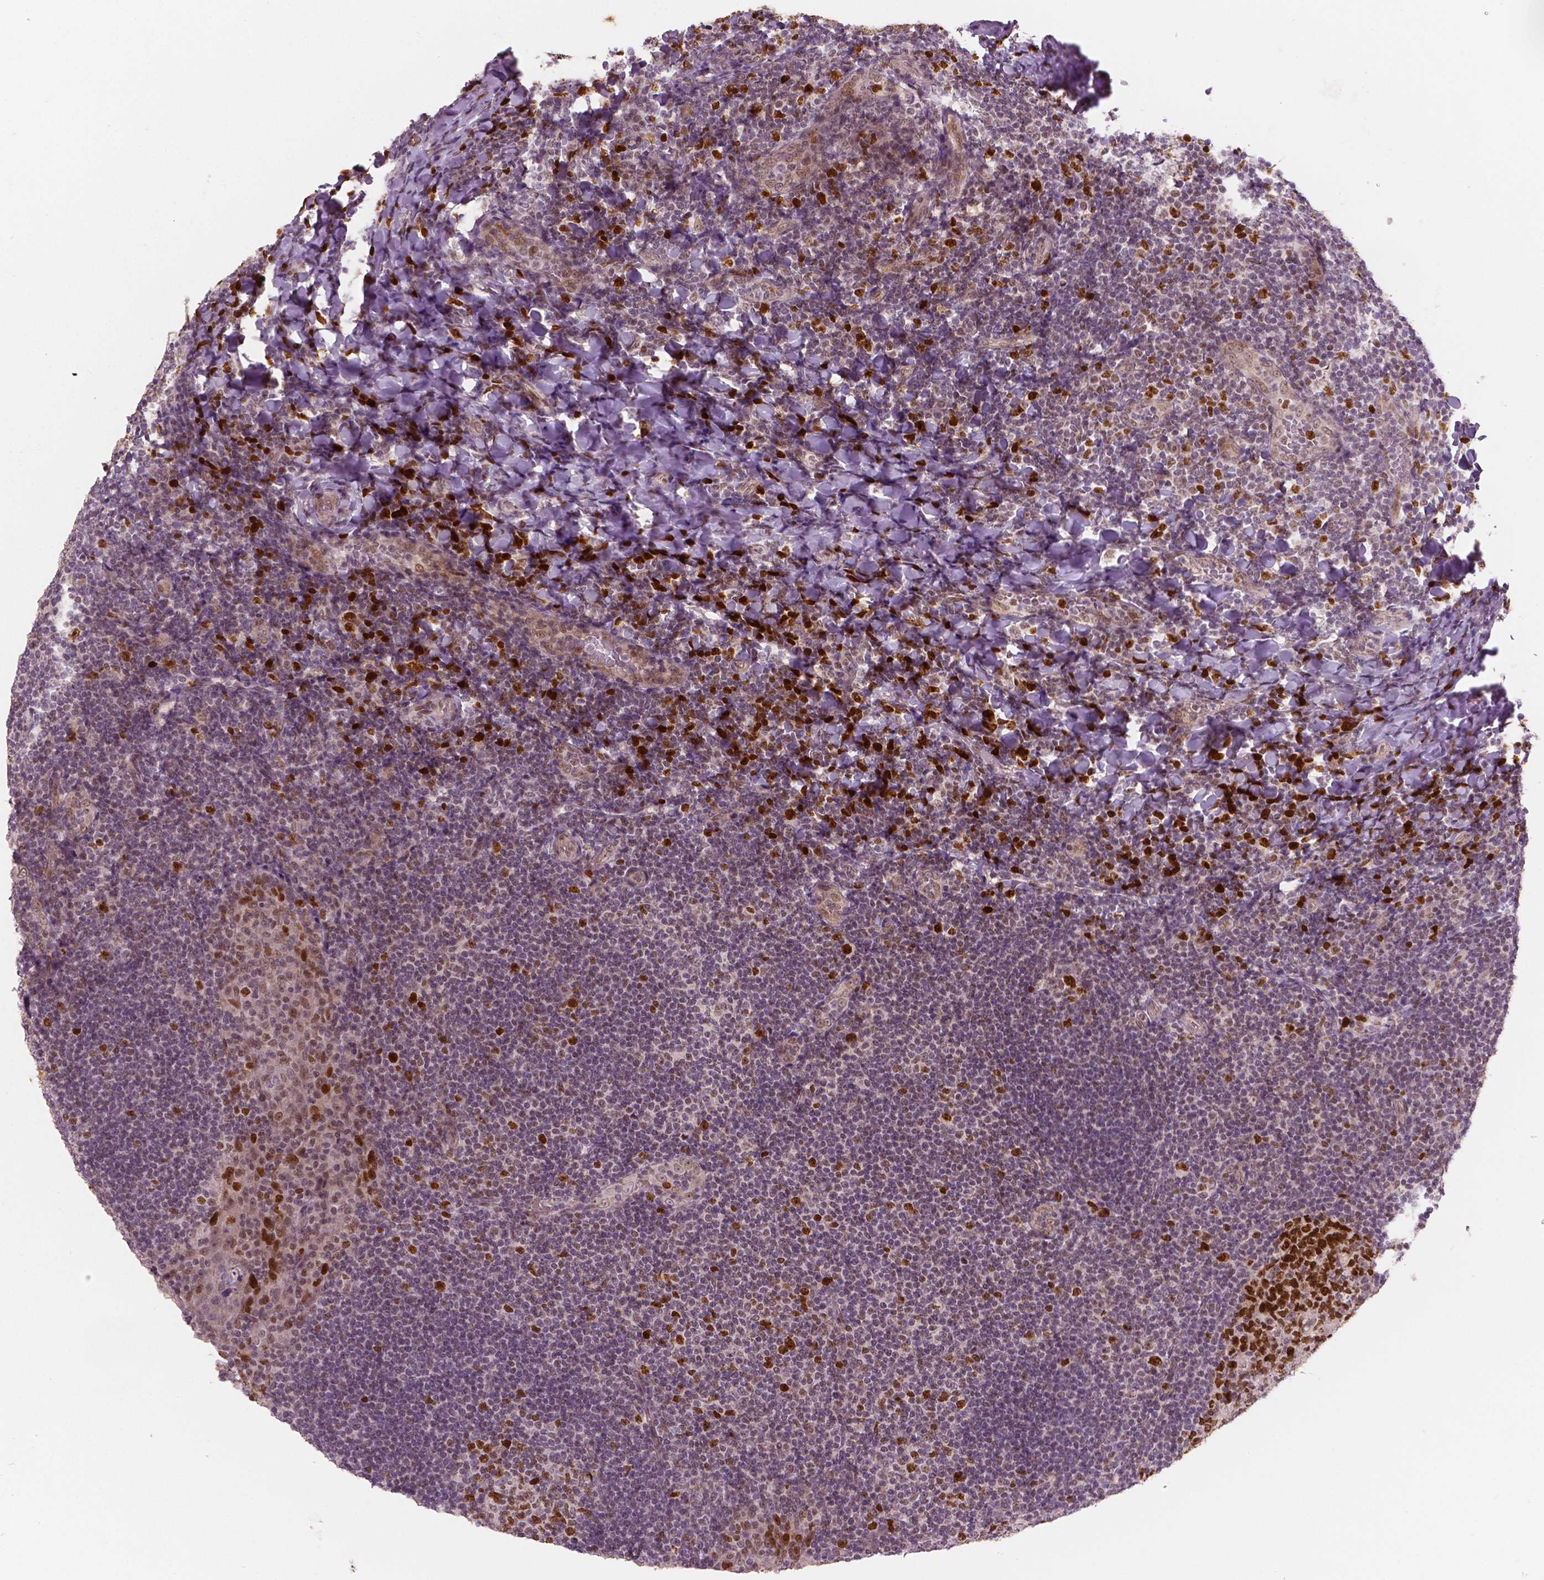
{"staining": {"intensity": "strong", "quantity": "<25%", "location": "nuclear"}, "tissue": "tonsil", "cell_type": "Germinal center cells", "image_type": "normal", "snomed": [{"axis": "morphology", "description": "Normal tissue, NOS"}, {"axis": "topography", "description": "Tonsil"}], "caption": "DAB immunohistochemical staining of normal human tonsil displays strong nuclear protein expression in approximately <25% of germinal center cells.", "gene": "NSD2", "patient": {"sex": "male", "age": 17}}